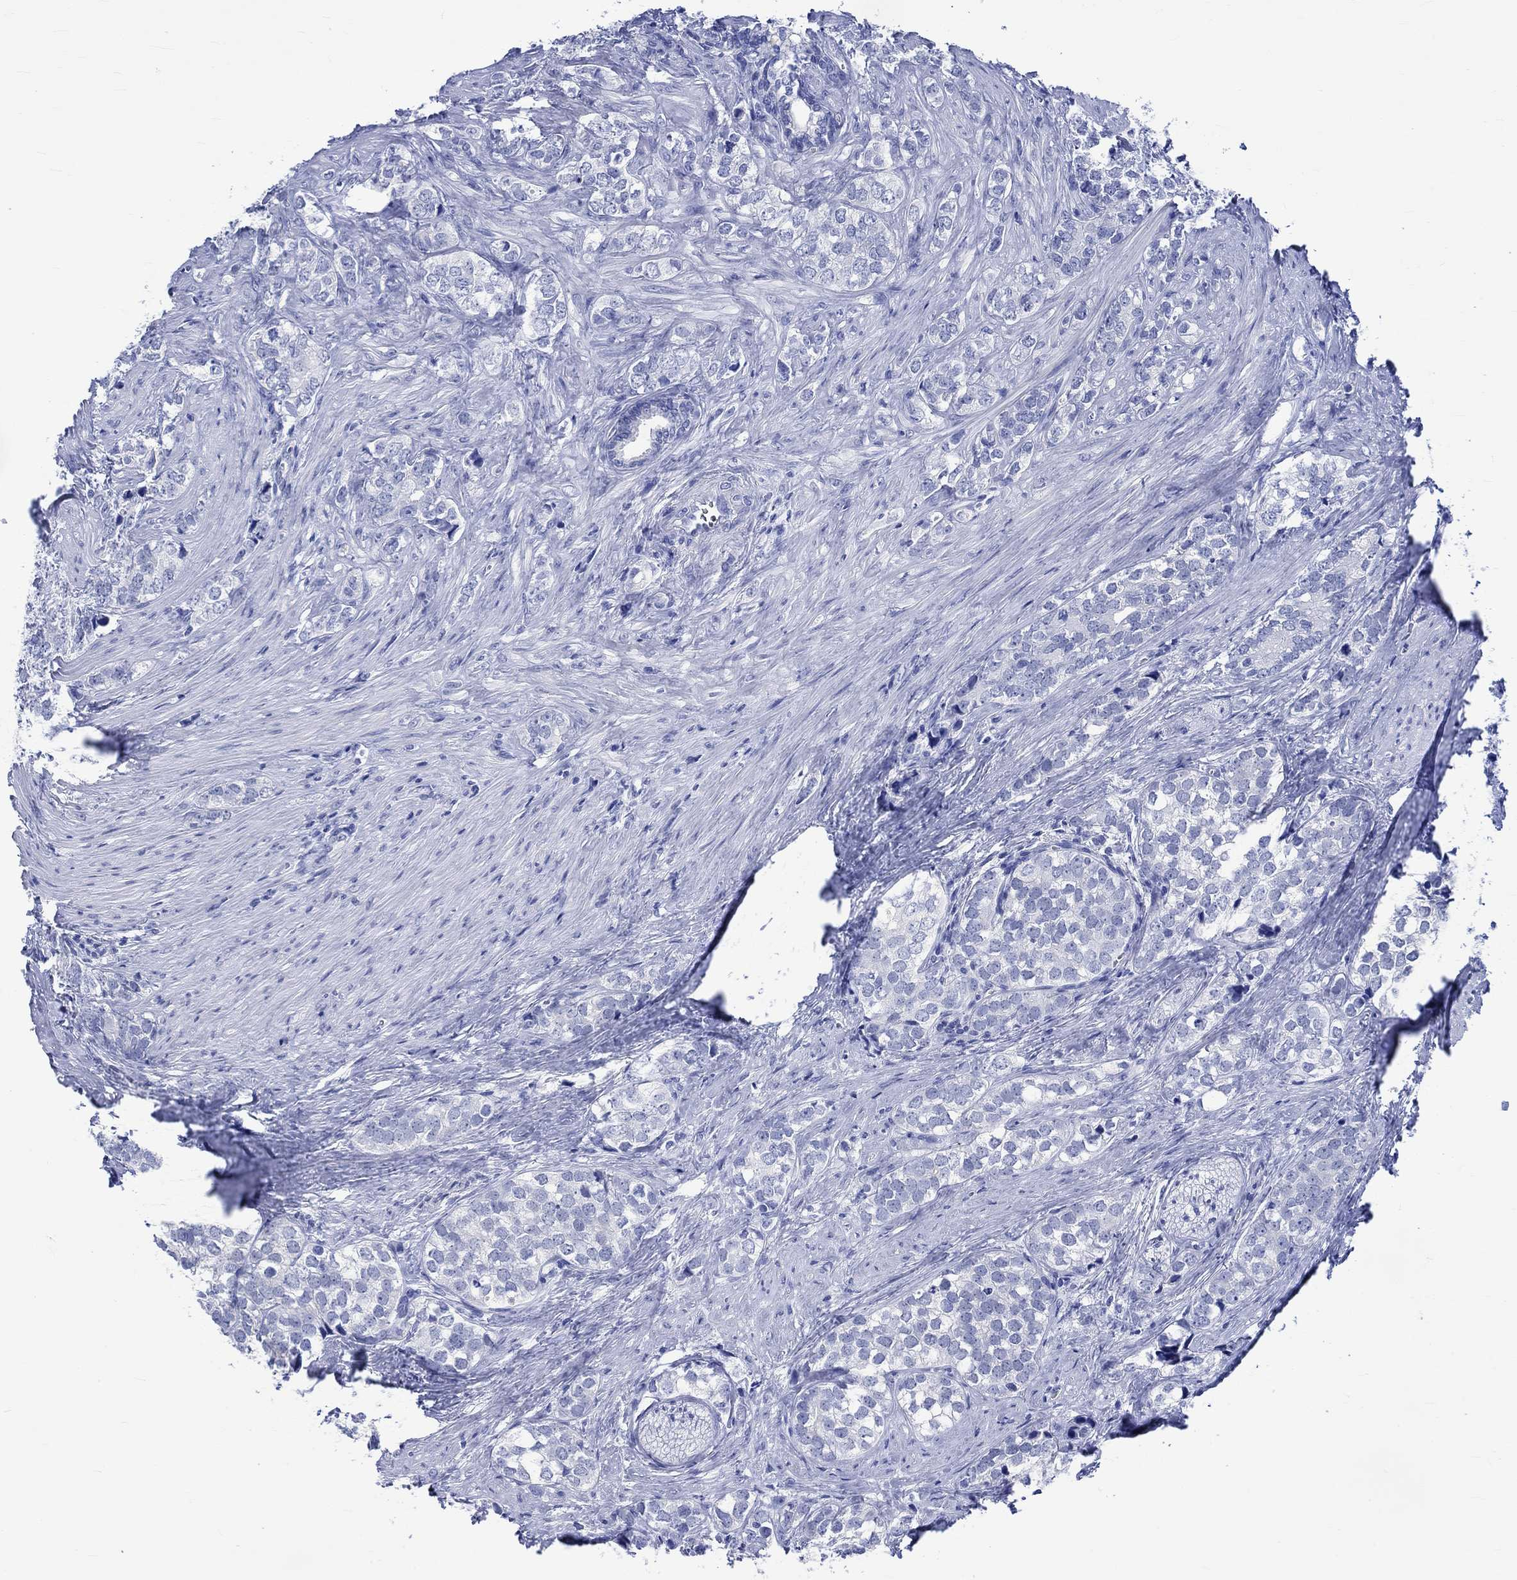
{"staining": {"intensity": "negative", "quantity": "none", "location": "none"}, "tissue": "prostate cancer", "cell_type": "Tumor cells", "image_type": "cancer", "snomed": [{"axis": "morphology", "description": "Adenocarcinoma, NOS"}, {"axis": "topography", "description": "Prostate and seminal vesicle, NOS"}], "caption": "High power microscopy photomicrograph of an immunohistochemistry (IHC) micrograph of prostate cancer (adenocarcinoma), revealing no significant expression in tumor cells. (Brightfield microscopy of DAB (3,3'-diaminobenzidine) immunohistochemistry at high magnification).", "gene": "KLHL33", "patient": {"sex": "male", "age": 63}}